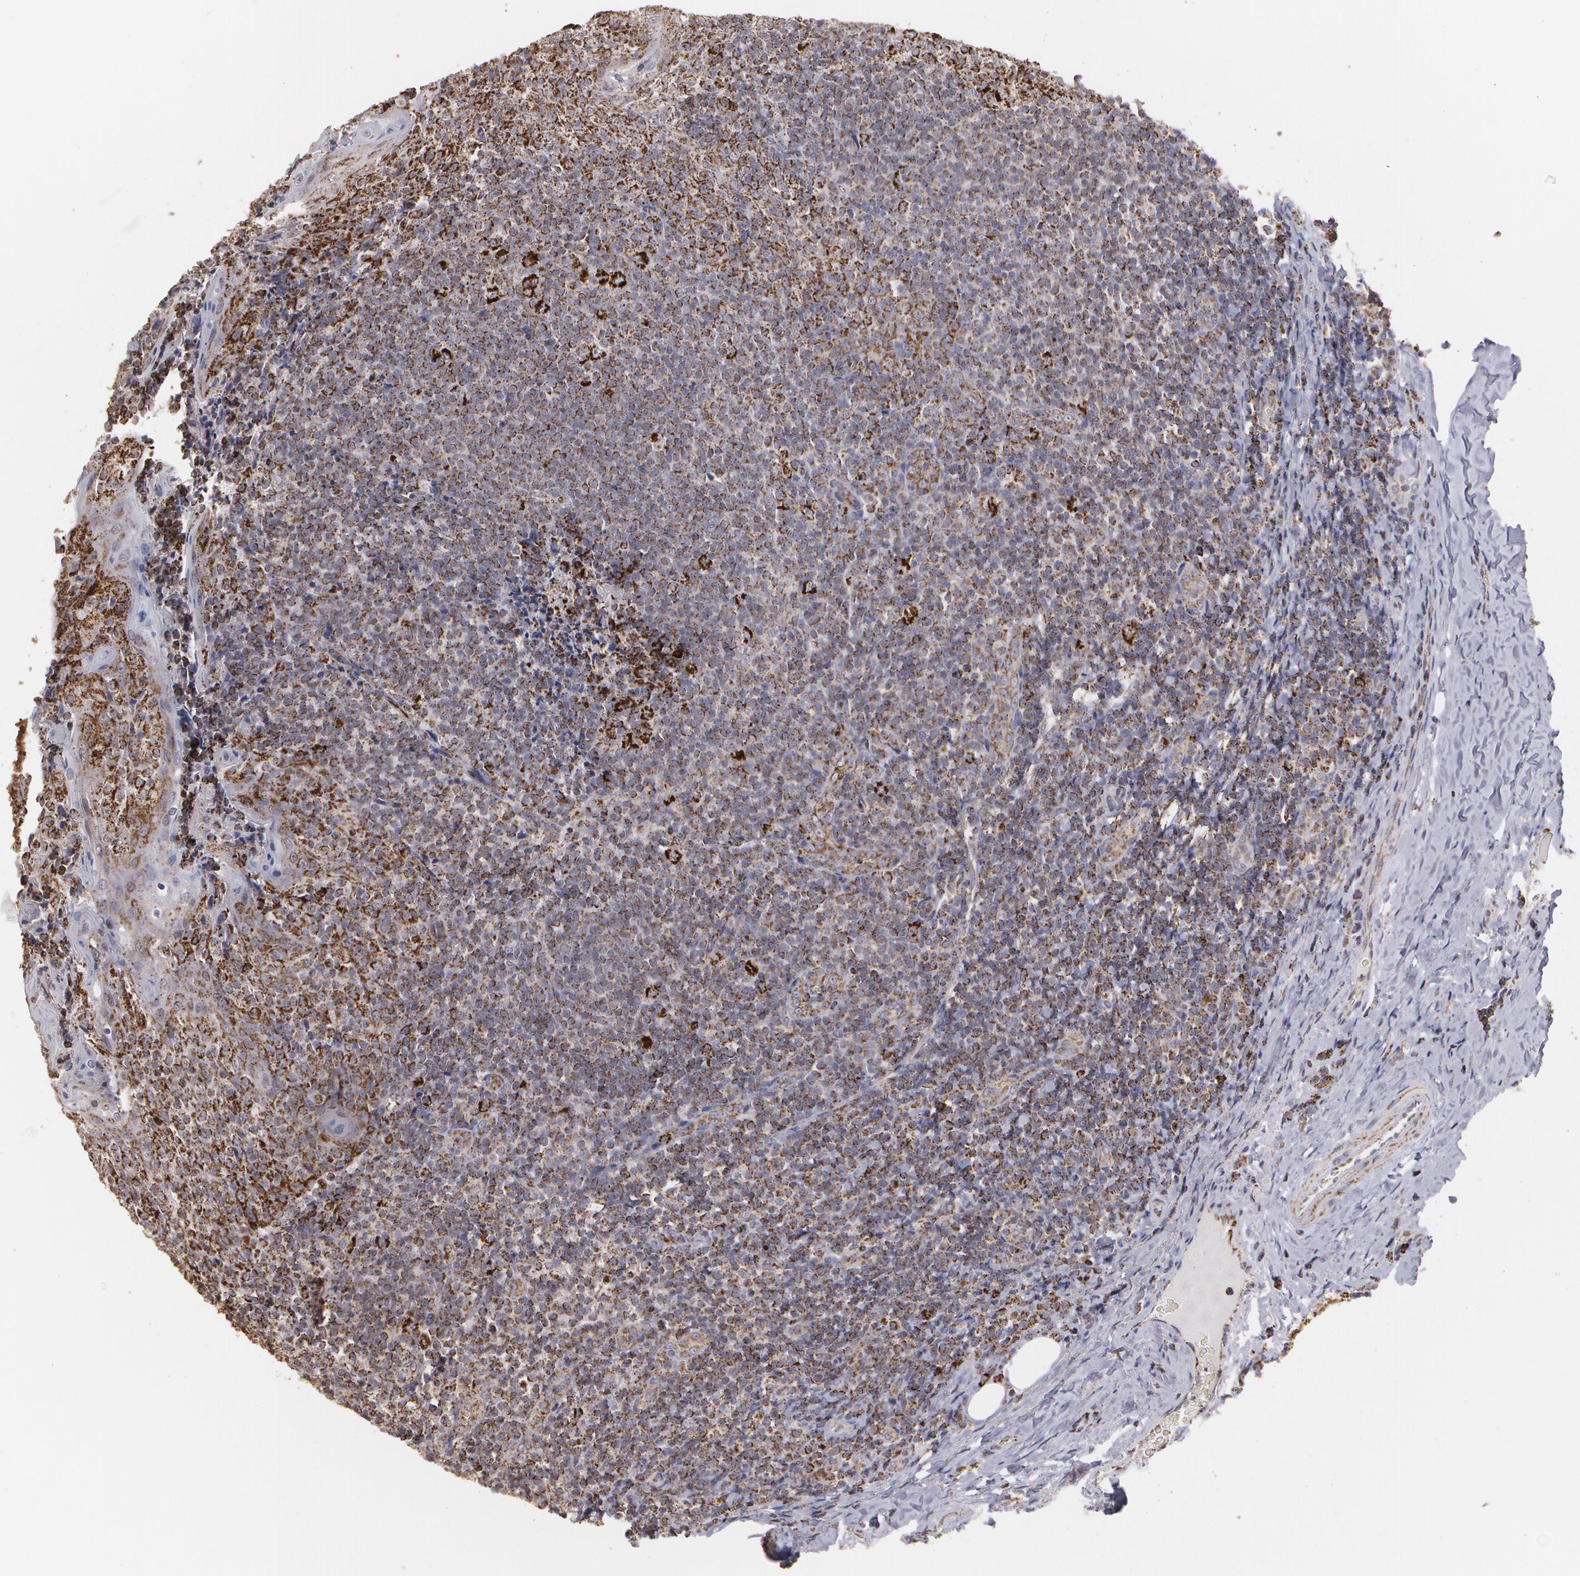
{"staining": {"intensity": "moderate", "quantity": ">75%", "location": "cytoplasmic/membranous"}, "tissue": "tonsil", "cell_type": "Germinal center cells", "image_type": "normal", "snomed": [{"axis": "morphology", "description": "Normal tissue, NOS"}, {"axis": "topography", "description": "Tonsil"}], "caption": "Tonsil stained with DAB (3,3'-diaminobenzidine) immunohistochemistry exhibits medium levels of moderate cytoplasmic/membranous positivity in approximately >75% of germinal center cells.", "gene": "HSPD1", "patient": {"sex": "male", "age": 31}}